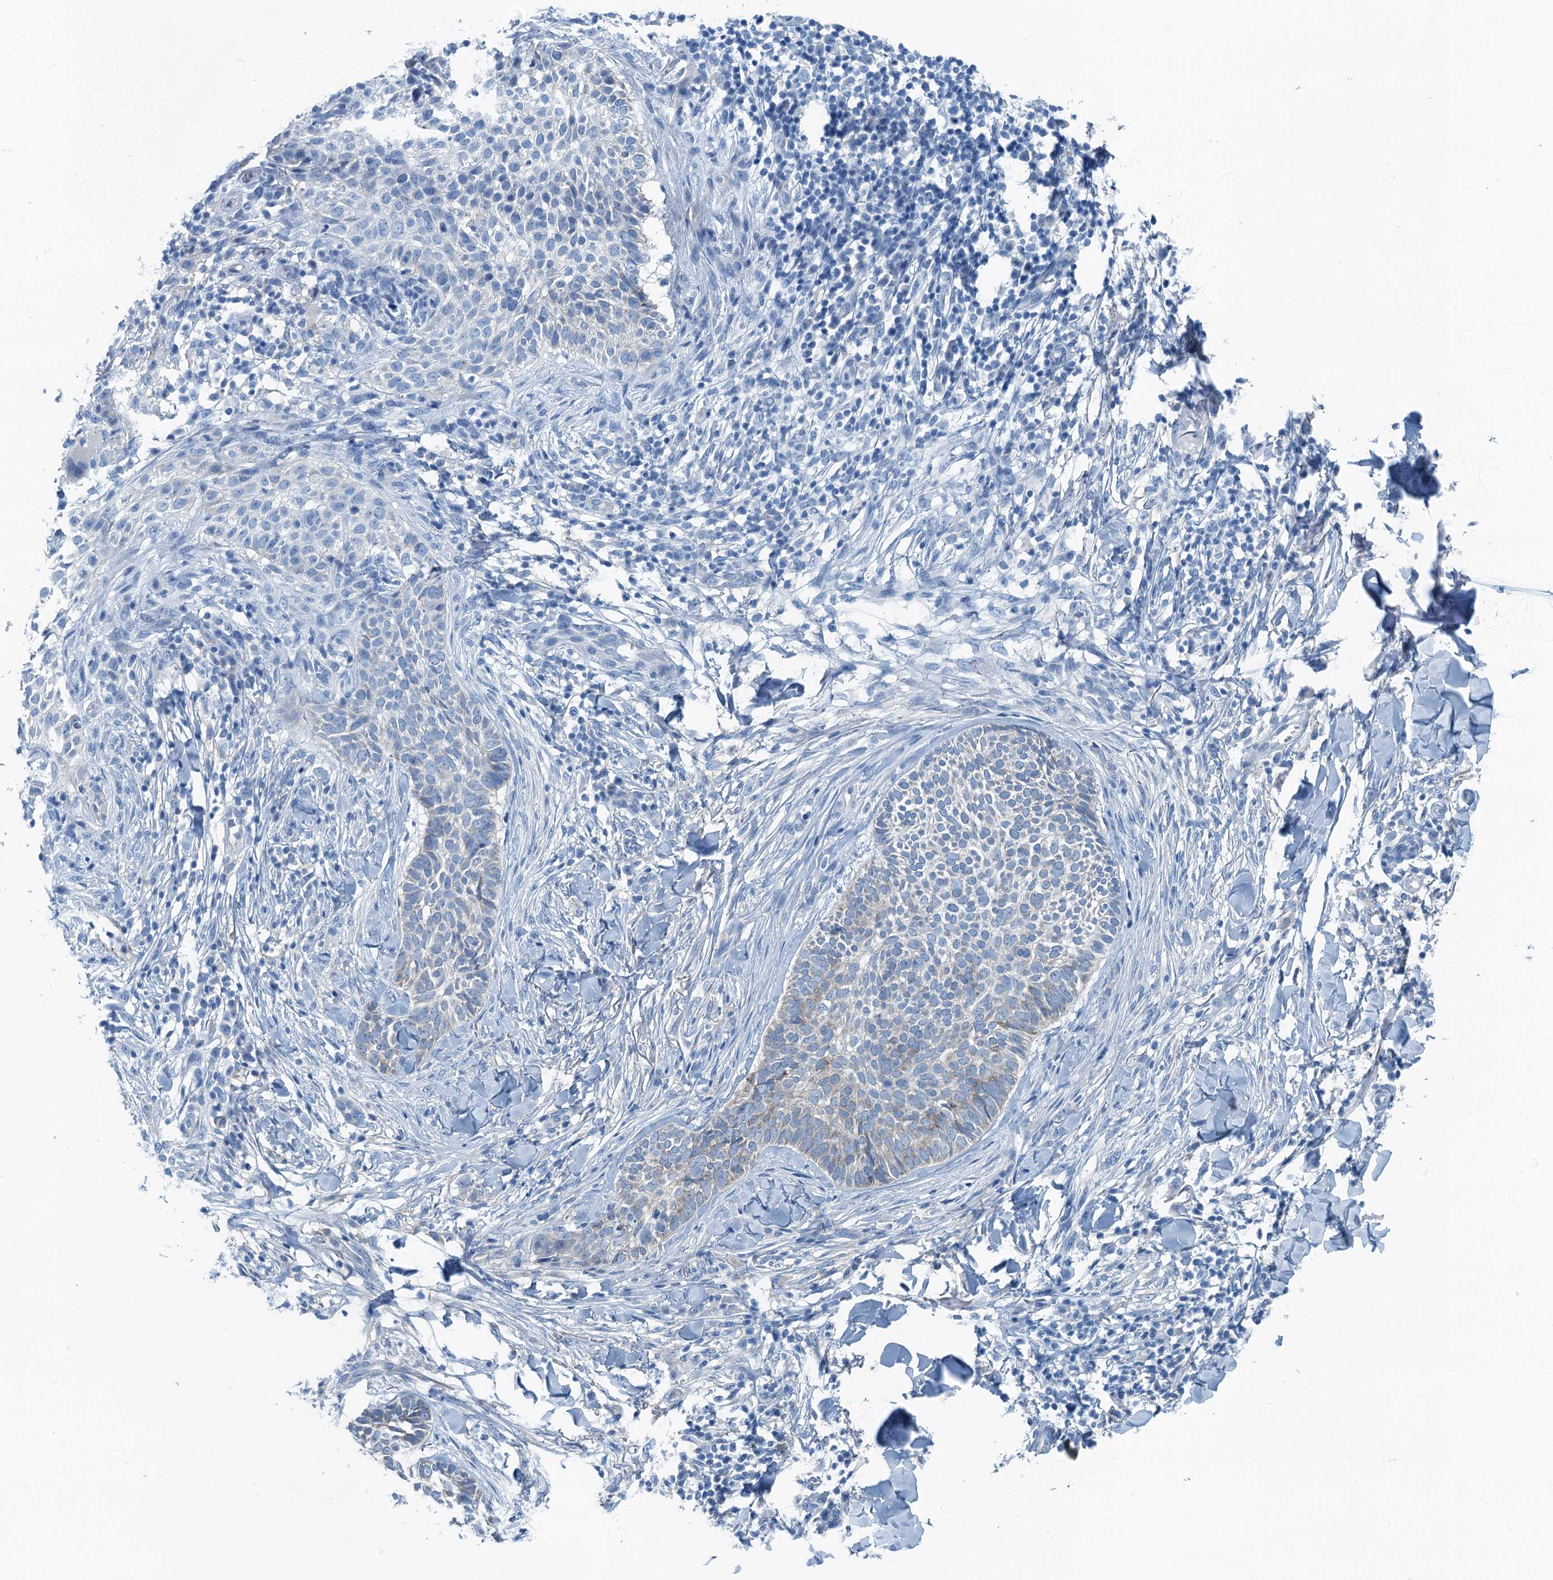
{"staining": {"intensity": "negative", "quantity": "none", "location": "none"}, "tissue": "skin cancer", "cell_type": "Tumor cells", "image_type": "cancer", "snomed": [{"axis": "morphology", "description": "Normal tissue, NOS"}, {"axis": "morphology", "description": "Basal cell carcinoma"}, {"axis": "topography", "description": "Skin"}], "caption": "Immunohistochemistry (IHC) photomicrograph of neoplastic tissue: human skin cancer (basal cell carcinoma) stained with DAB (3,3'-diaminobenzidine) shows no significant protein expression in tumor cells.", "gene": "TMOD2", "patient": {"sex": "male", "age": 67}}